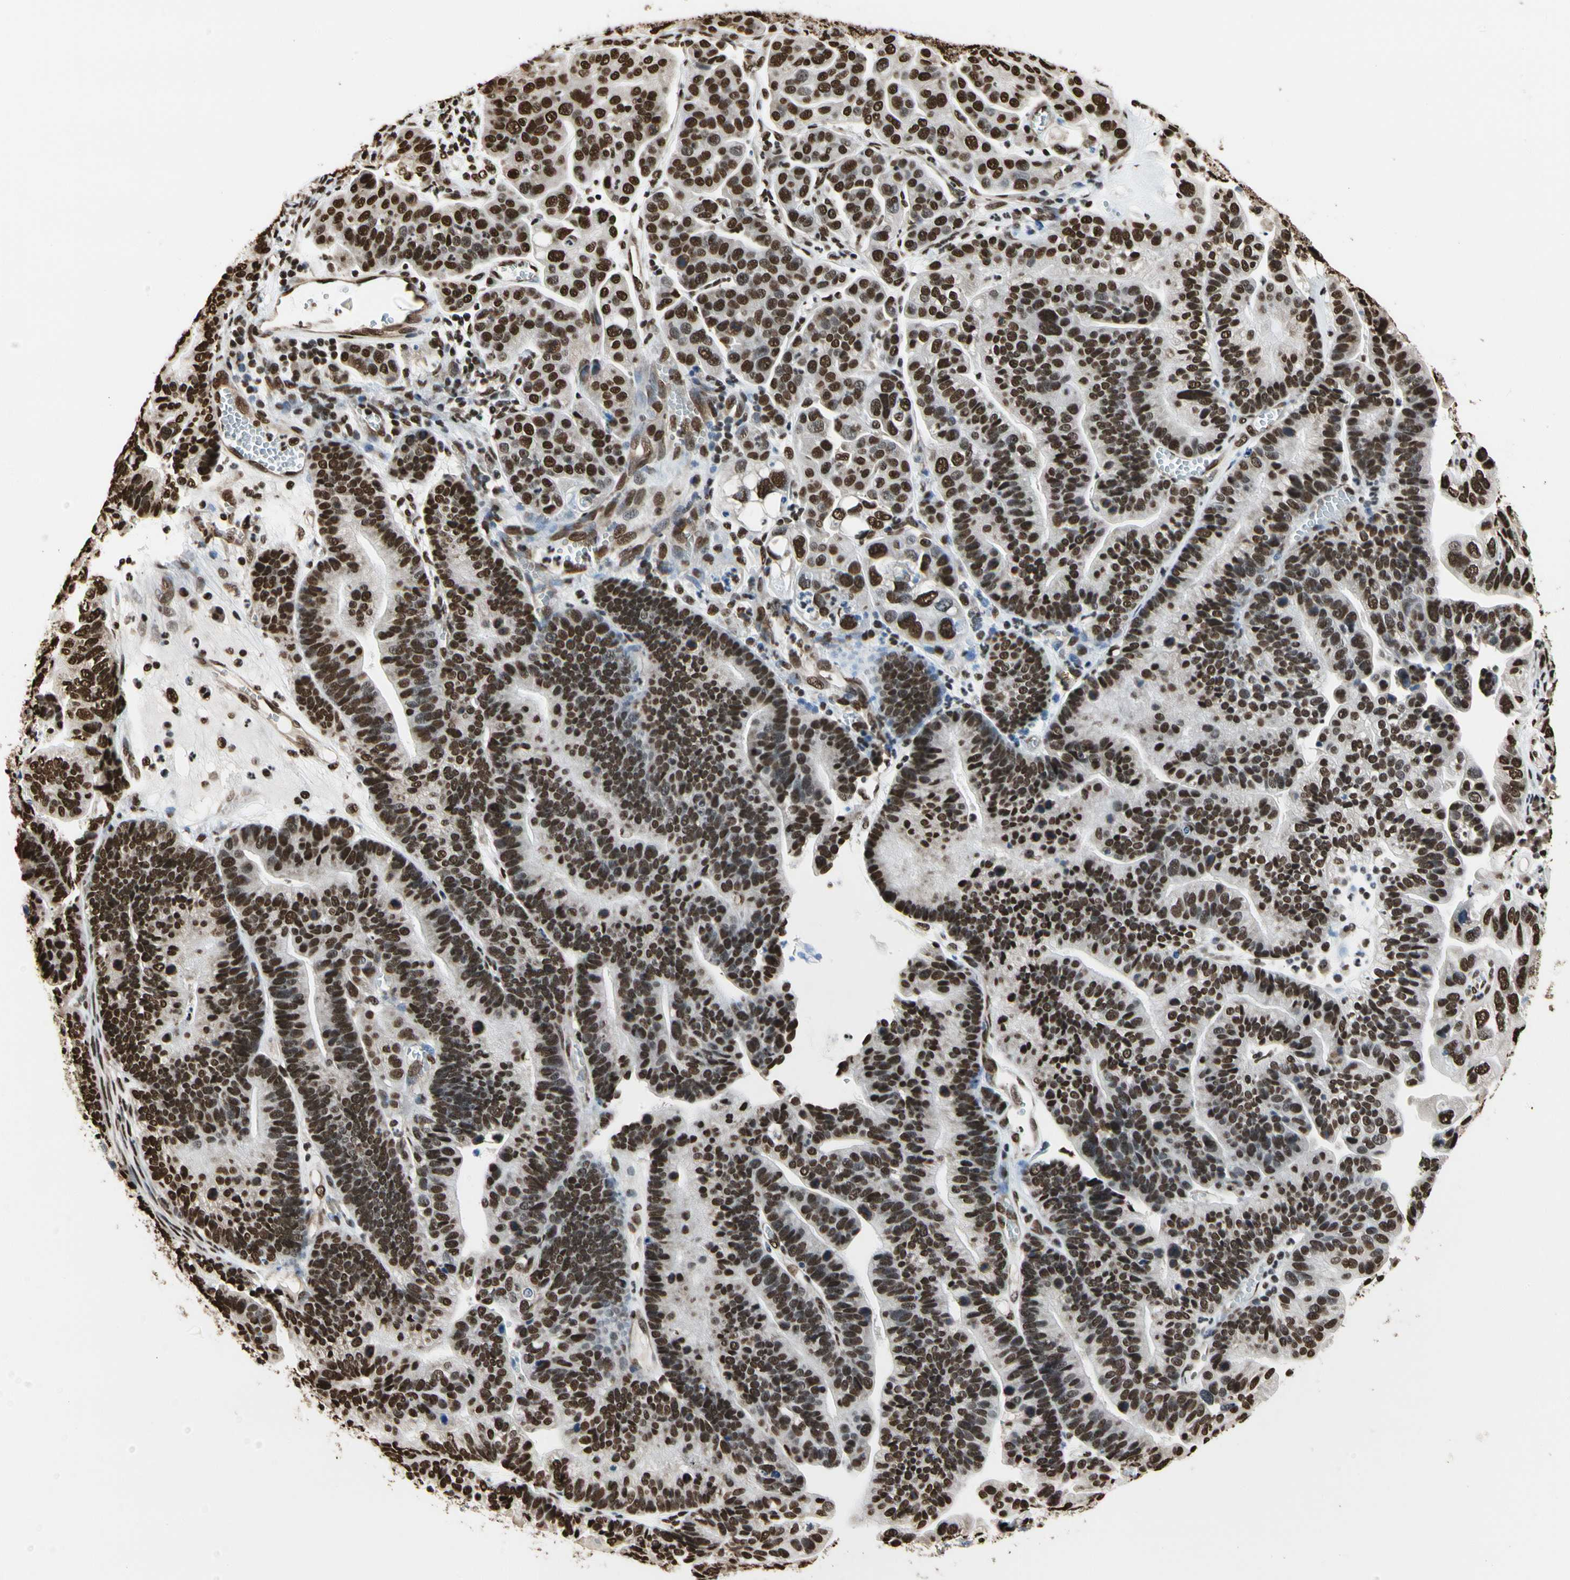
{"staining": {"intensity": "strong", "quantity": ">75%", "location": "nuclear"}, "tissue": "ovarian cancer", "cell_type": "Tumor cells", "image_type": "cancer", "snomed": [{"axis": "morphology", "description": "Cystadenocarcinoma, serous, NOS"}, {"axis": "topography", "description": "Ovary"}], "caption": "A brown stain highlights strong nuclear staining of a protein in human ovarian serous cystadenocarcinoma tumor cells.", "gene": "HNRNPK", "patient": {"sex": "female", "age": 56}}